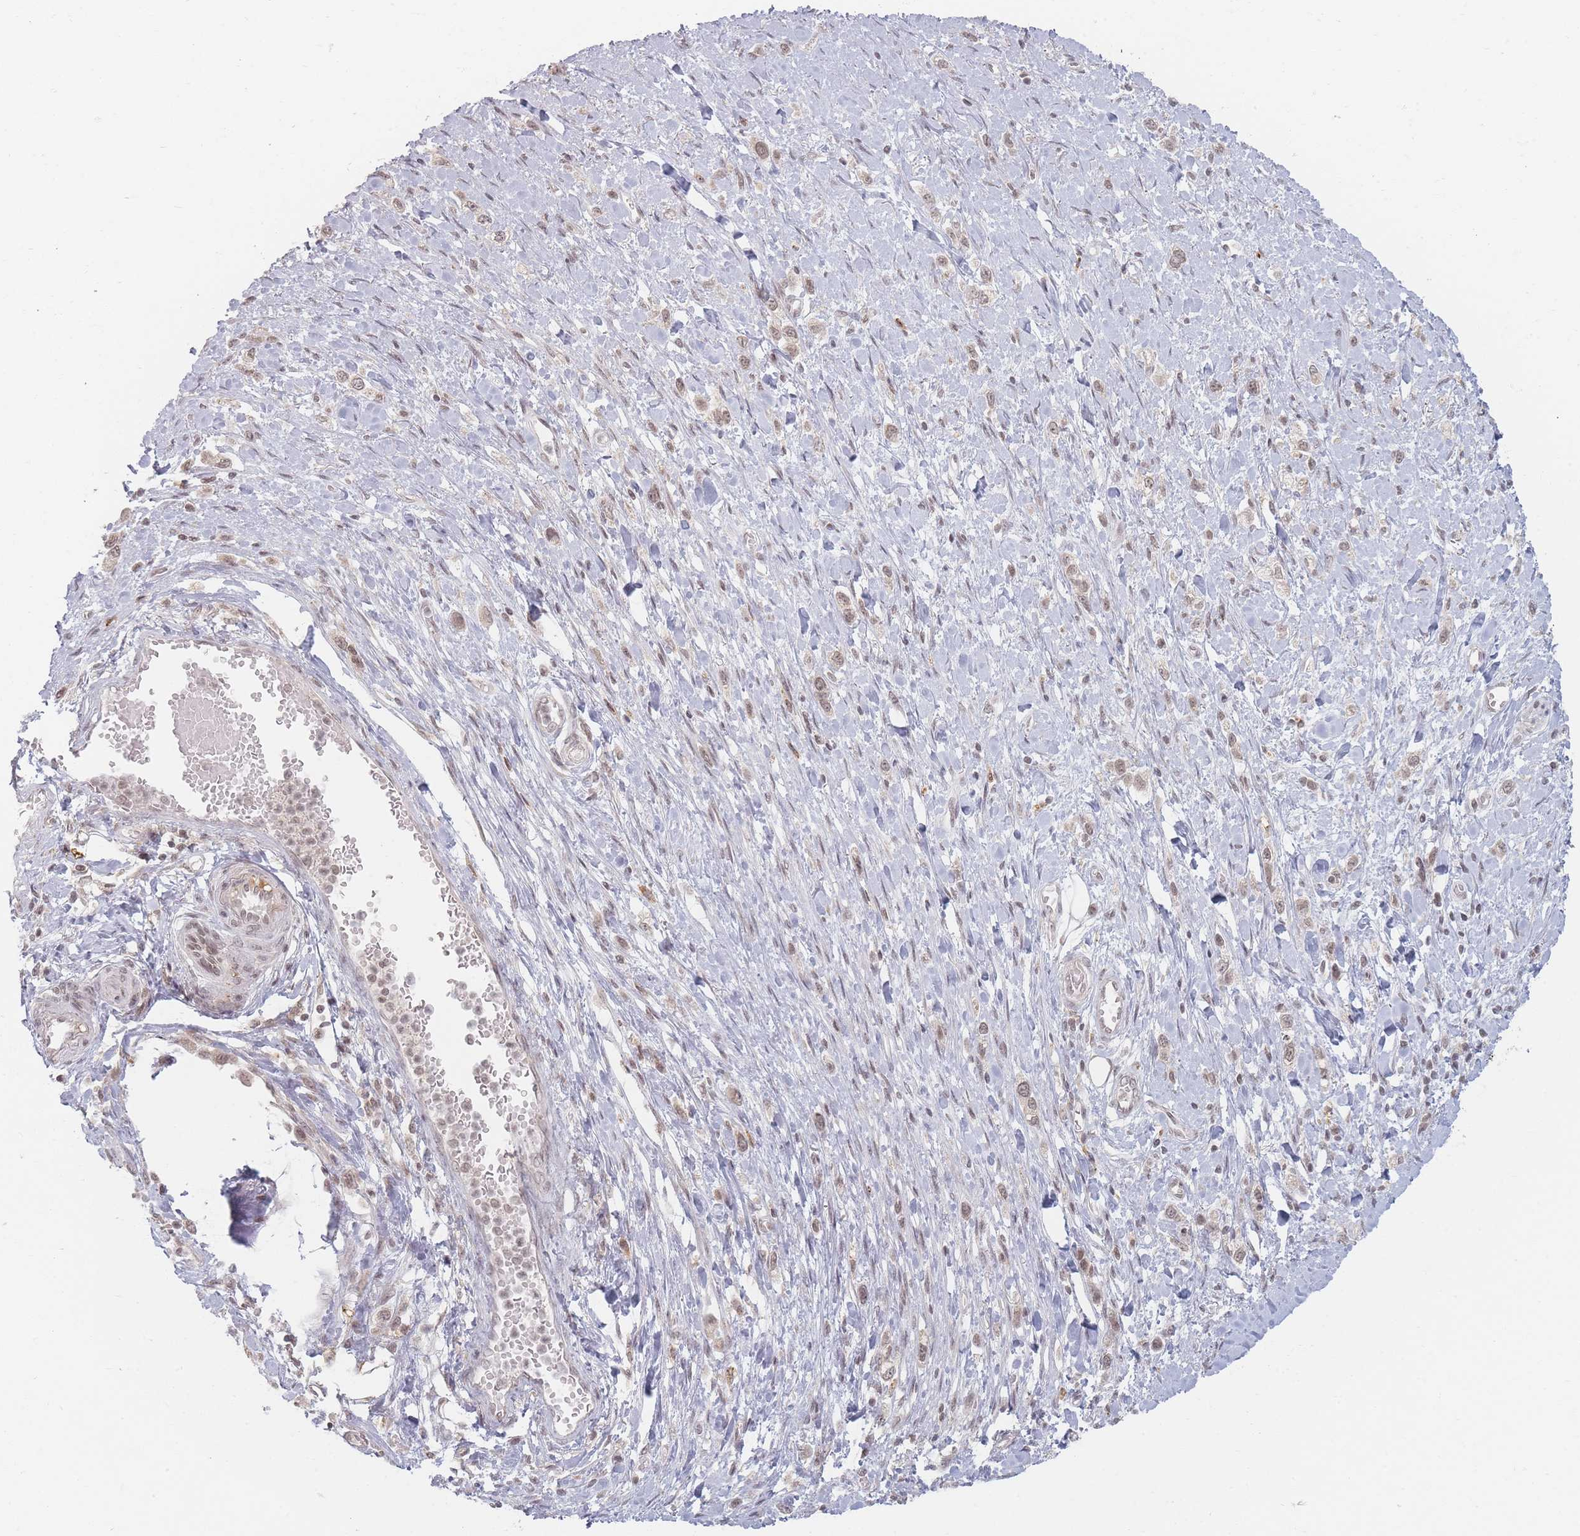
{"staining": {"intensity": "weak", "quantity": ">75%", "location": "nuclear"}, "tissue": "stomach cancer", "cell_type": "Tumor cells", "image_type": "cancer", "snomed": [{"axis": "morphology", "description": "Adenocarcinoma, NOS"}, {"axis": "topography", "description": "Stomach"}], "caption": "This is a histology image of immunohistochemistry (IHC) staining of stomach cancer, which shows weak expression in the nuclear of tumor cells.", "gene": "SPATA45", "patient": {"sex": "female", "age": 65}}